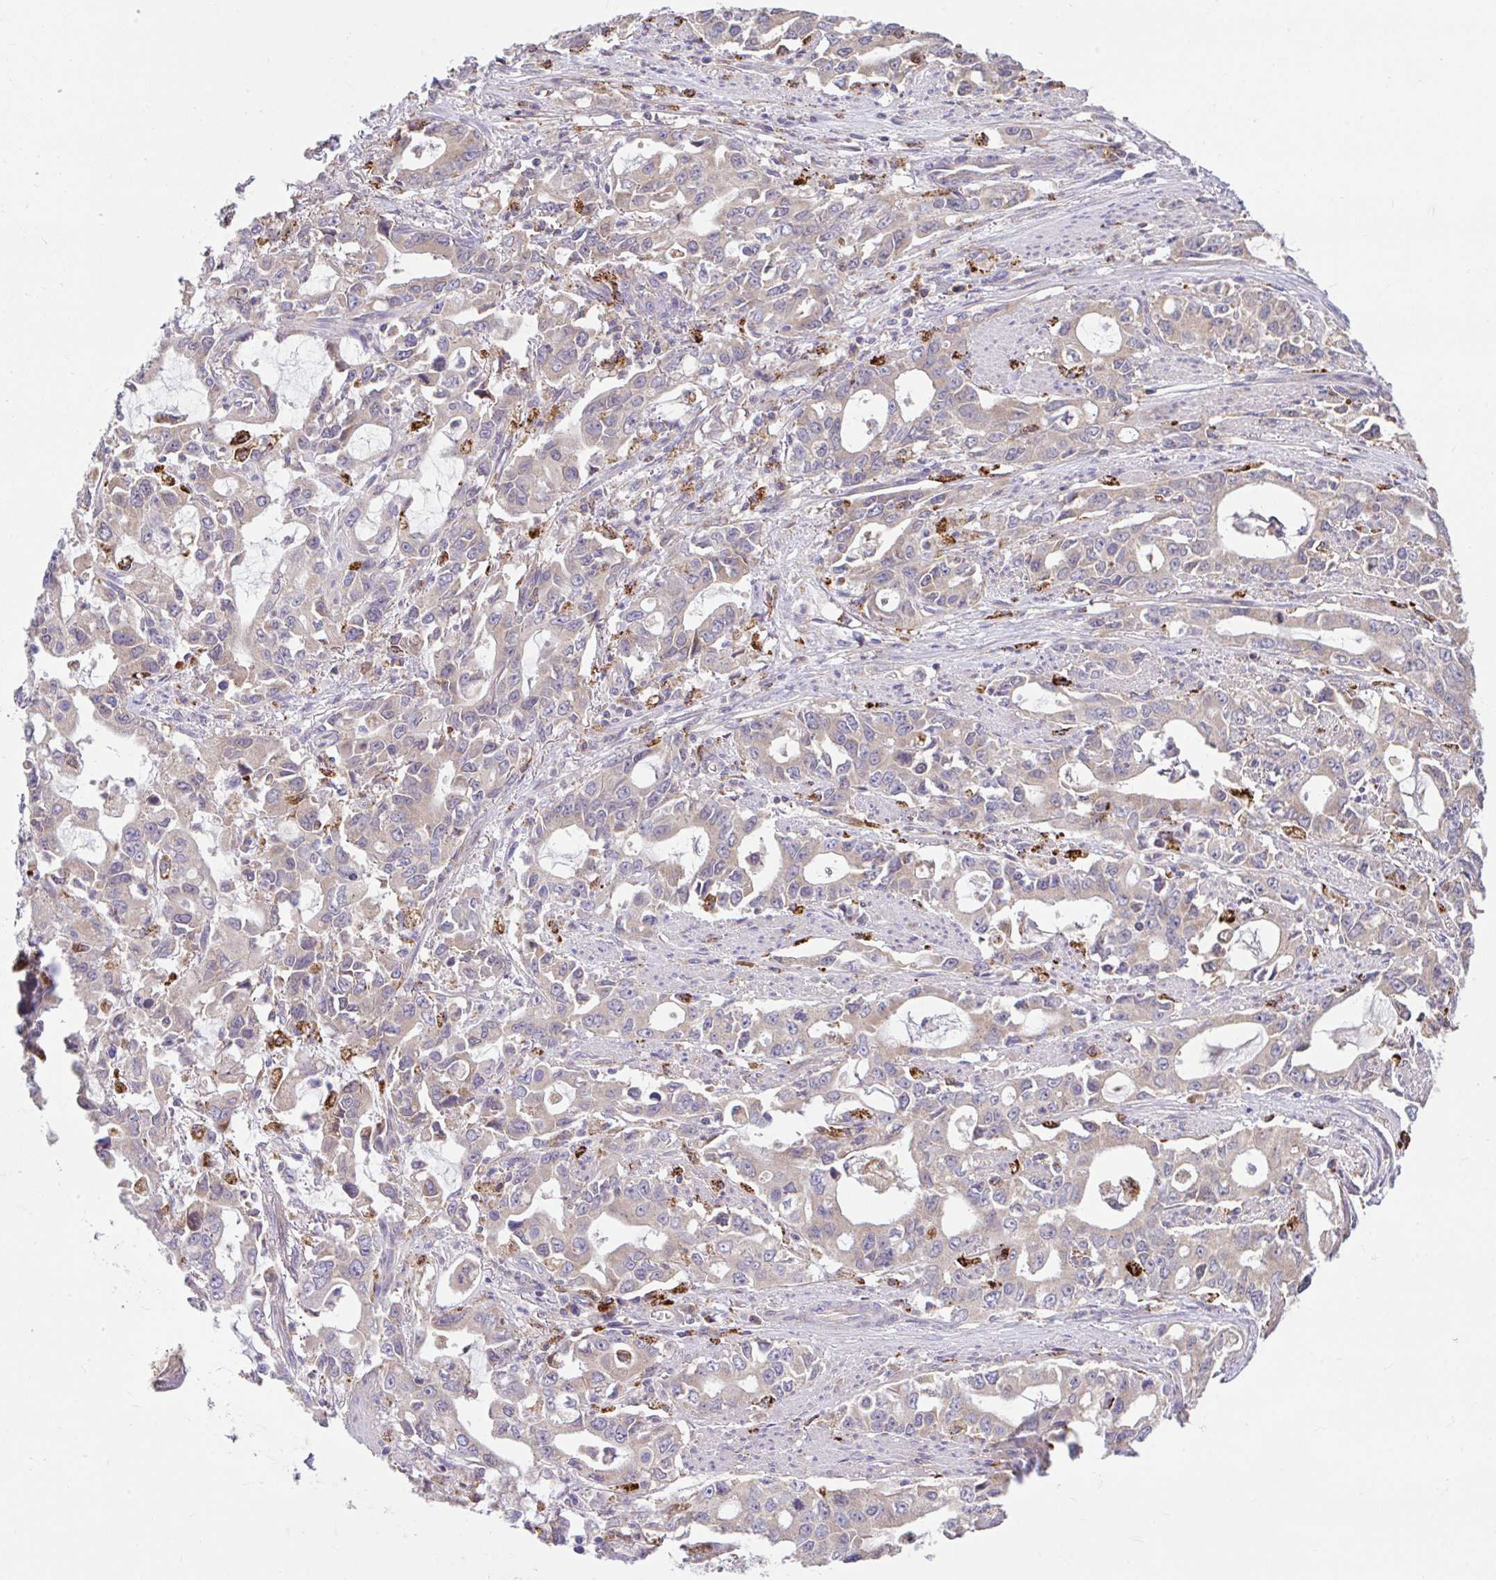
{"staining": {"intensity": "weak", "quantity": "<25%", "location": "cytoplasmic/membranous"}, "tissue": "stomach cancer", "cell_type": "Tumor cells", "image_type": "cancer", "snomed": [{"axis": "morphology", "description": "Adenocarcinoma, NOS"}, {"axis": "topography", "description": "Stomach, upper"}], "caption": "The micrograph exhibits no staining of tumor cells in adenocarcinoma (stomach).", "gene": "RALBP1", "patient": {"sex": "male", "age": 85}}